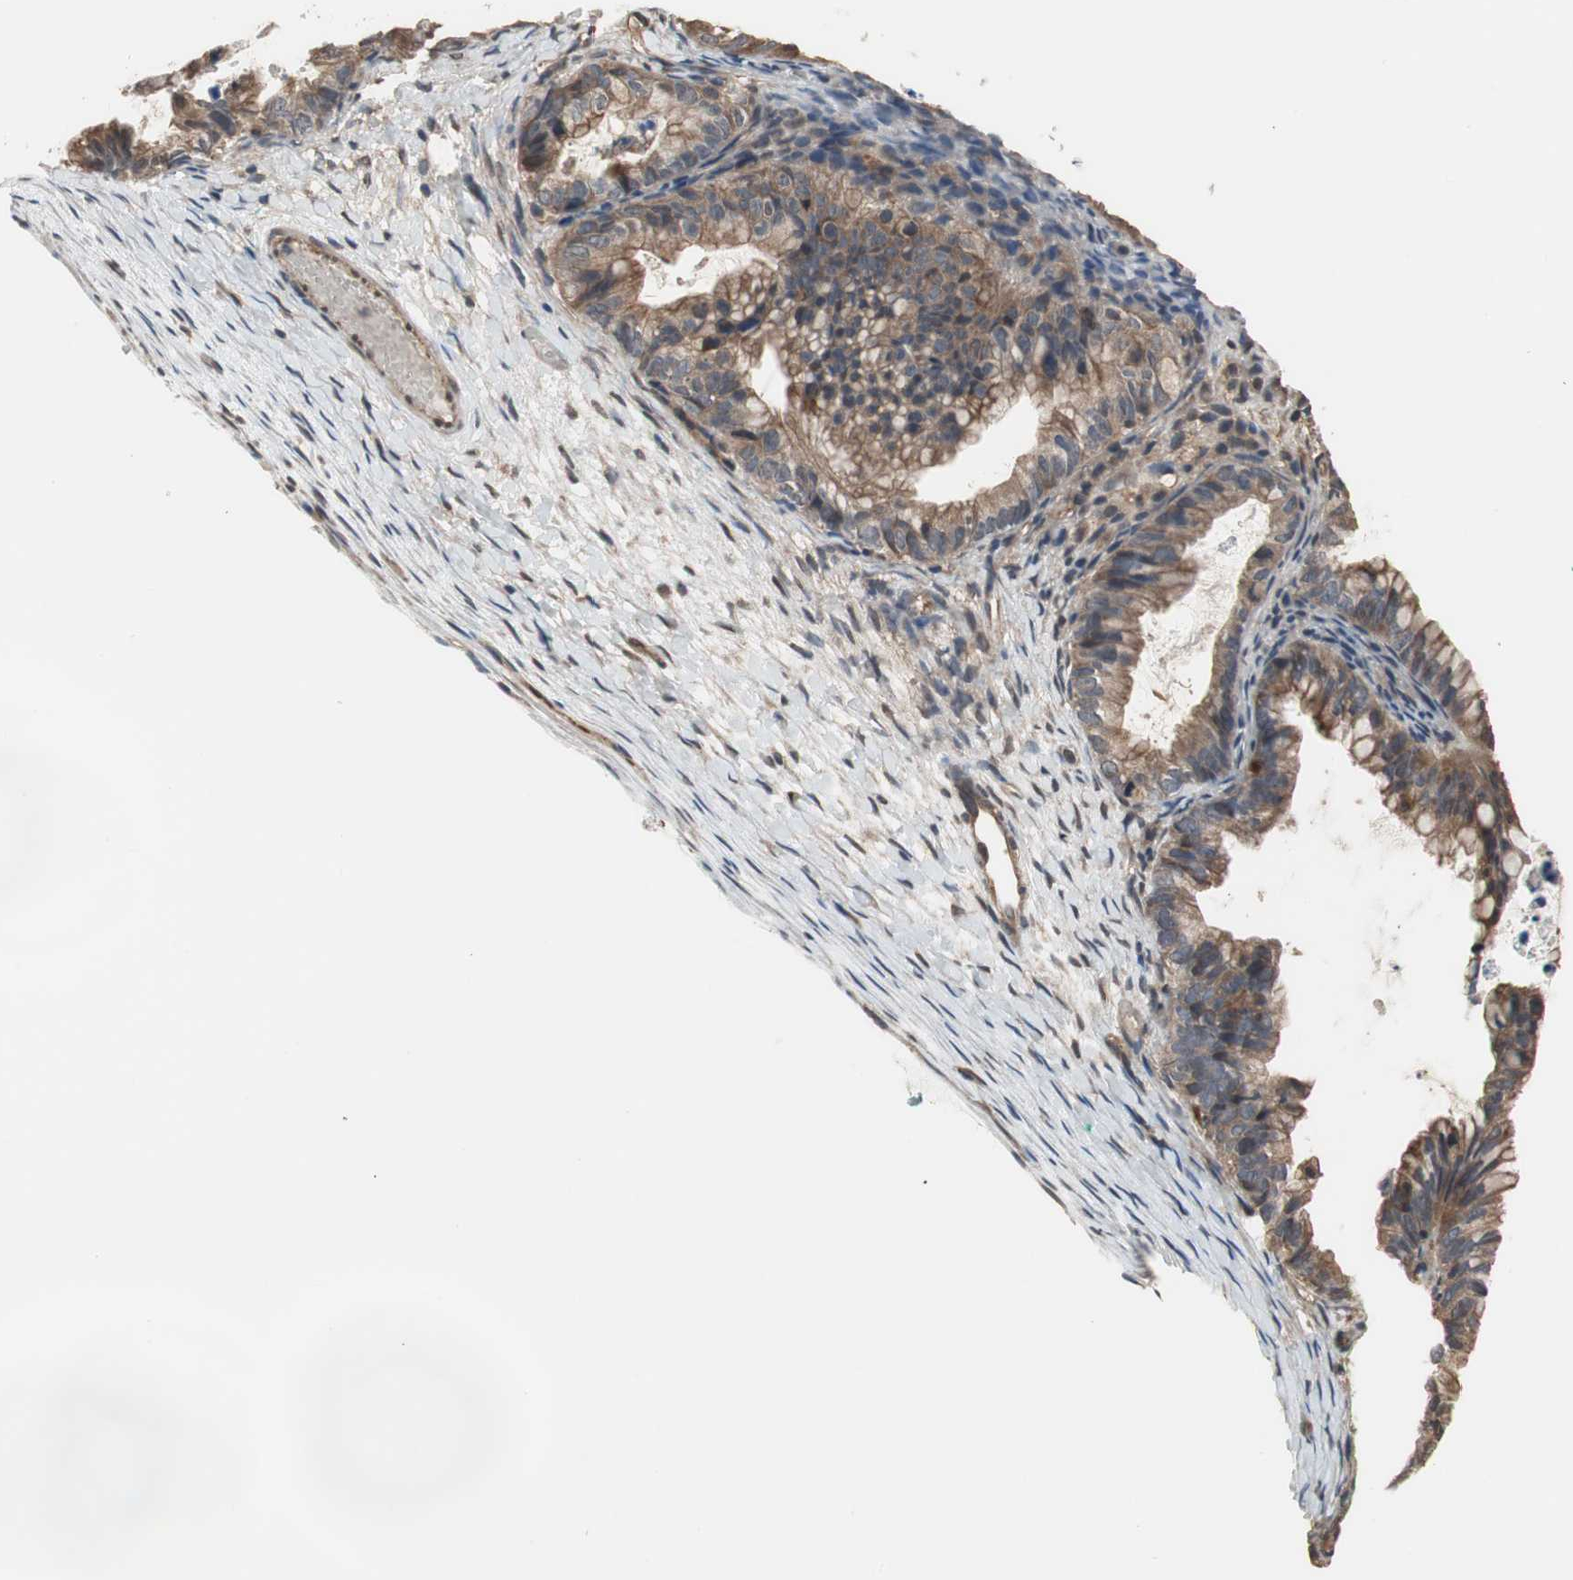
{"staining": {"intensity": "moderate", "quantity": ">75%", "location": "cytoplasmic/membranous"}, "tissue": "ovarian cancer", "cell_type": "Tumor cells", "image_type": "cancer", "snomed": [{"axis": "morphology", "description": "Cystadenocarcinoma, mucinous, NOS"}, {"axis": "topography", "description": "Ovary"}], "caption": "Mucinous cystadenocarcinoma (ovarian) stained for a protein reveals moderate cytoplasmic/membranous positivity in tumor cells. (IHC, brightfield microscopy, high magnification).", "gene": "PNPLA7", "patient": {"sex": "female", "age": 36}}